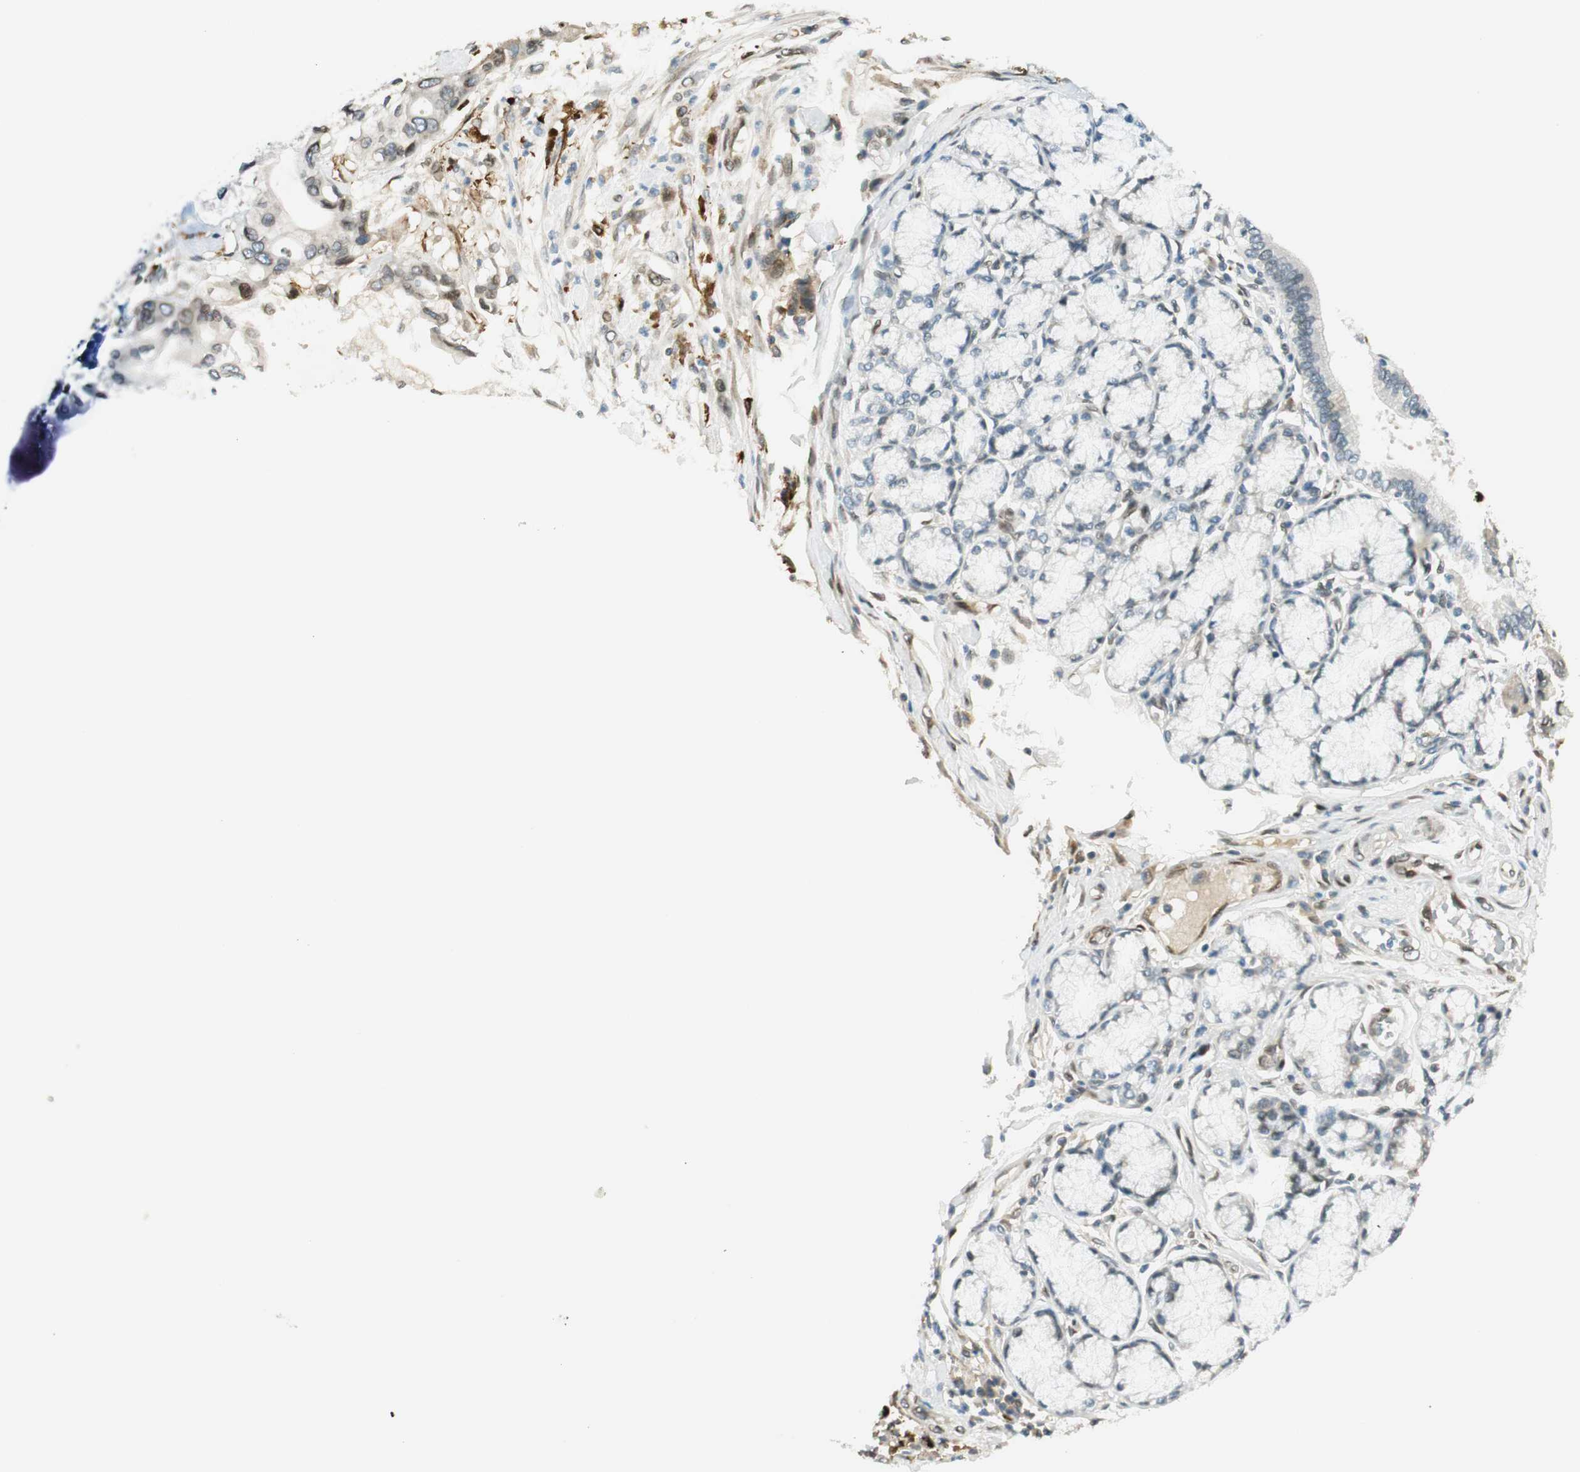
{"staining": {"intensity": "negative", "quantity": "none", "location": "none"}, "tissue": "pancreatic cancer", "cell_type": "Tumor cells", "image_type": "cancer", "snomed": [{"axis": "morphology", "description": "Adenocarcinoma, NOS"}, {"axis": "morphology", "description": "Adenocarcinoma, metastatic, NOS"}, {"axis": "topography", "description": "Lymph node"}, {"axis": "topography", "description": "Pancreas"}, {"axis": "topography", "description": "Duodenum"}], "caption": "Immunohistochemistry (IHC) micrograph of pancreatic cancer (metastatic adenocarcinoma) stained for a protein (brown), which demonstrates no expression in tumor cells. The staining is performed using DAB (3,3'-diaminobenzidine) brown chromogen with nuclei counter-stained in using hematoxylin.", "gene": "TMEM260", "patient": {"sex": "female", "age": 64}}